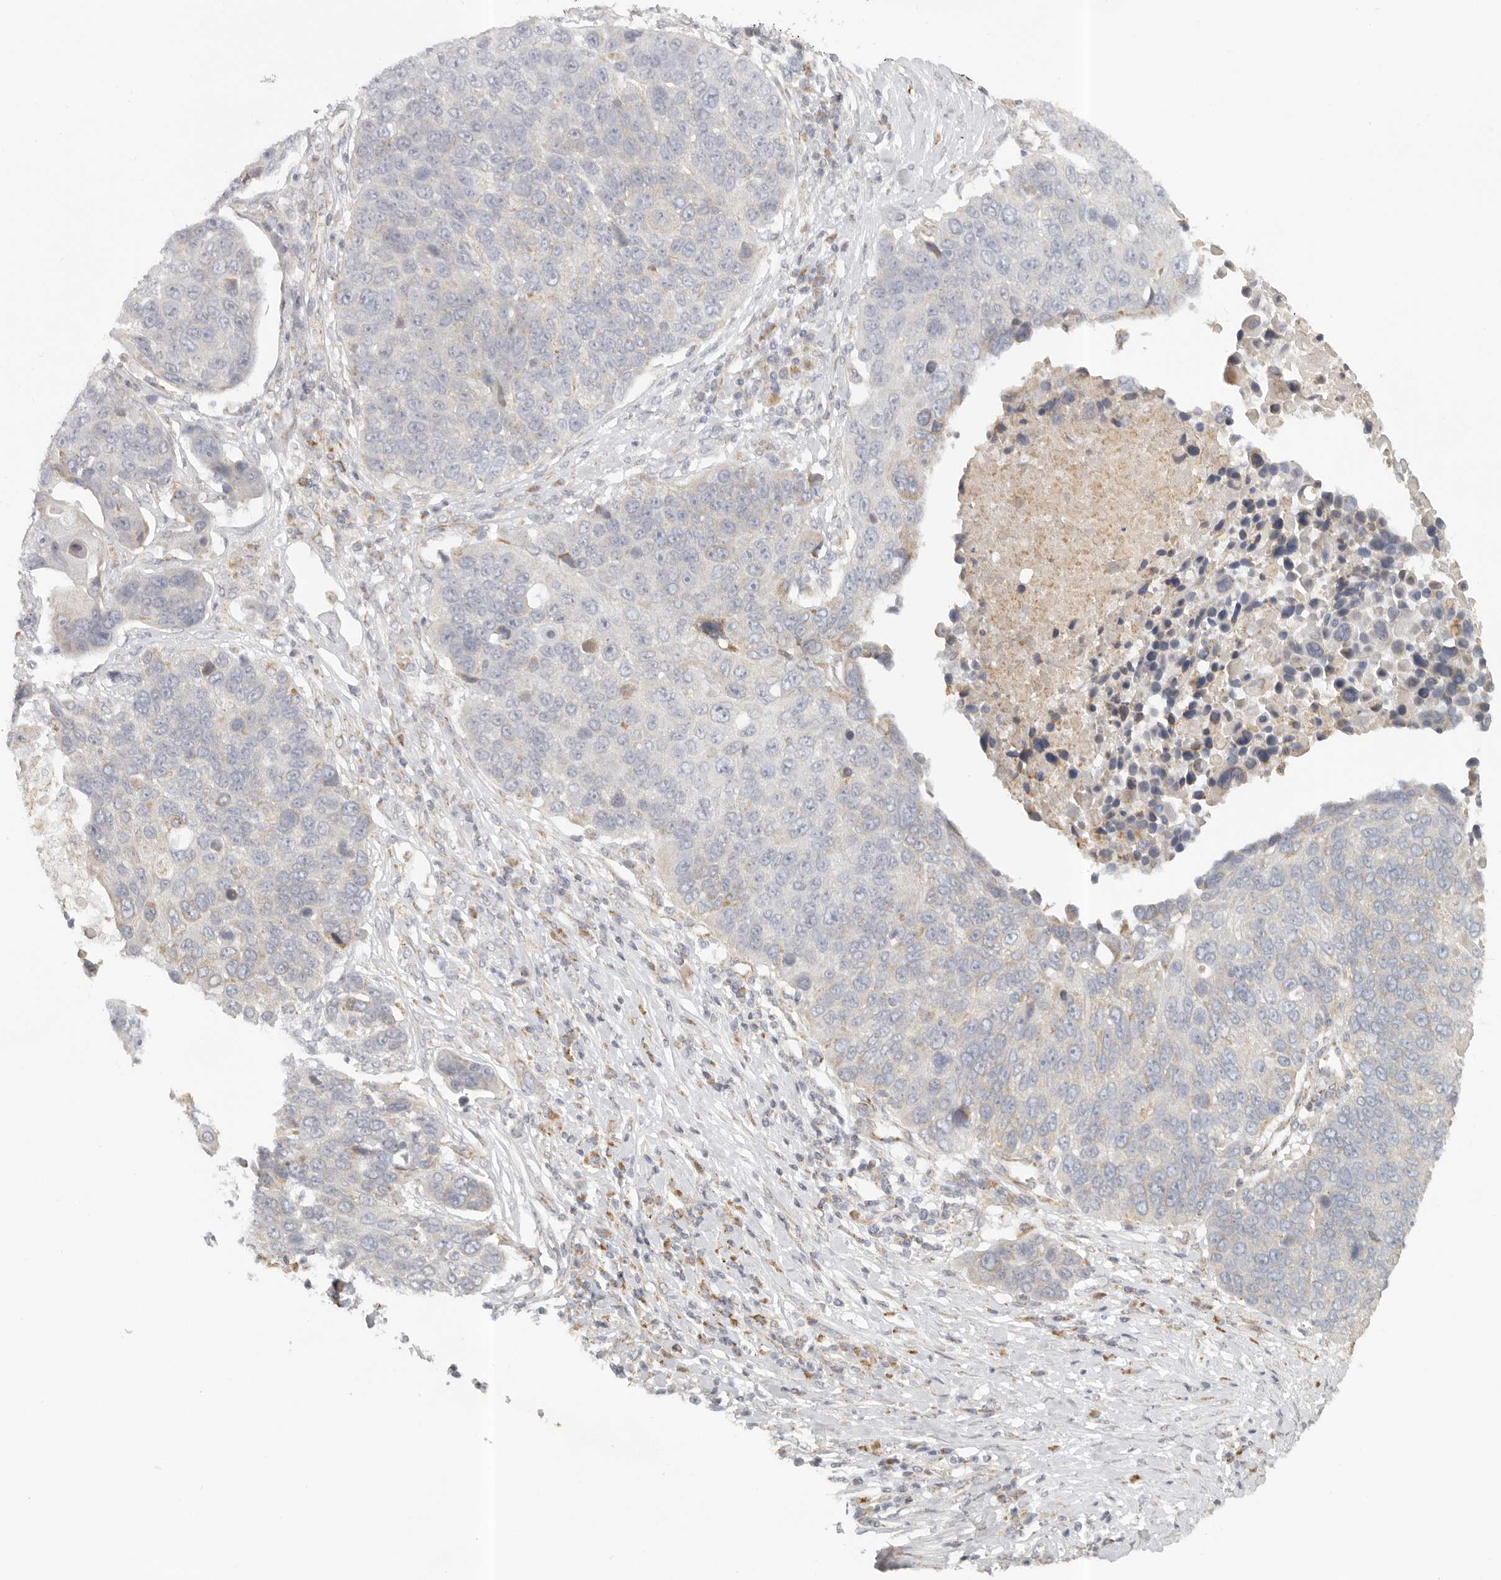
{"staining": {"intensity": "negative", "quantity": "none", "location": "none"}, "tissue": "lung cancer", "cell_type": "Tumor cells", "image_type": "cancer", "snomed": [{"axis": "morphology", "description": "Squamous cell carcinoma, NOS"}, {"axis": "topography", "description": "Lung"}], "caption": "The image shows no staining of tumor cells in lung cancer.", "gene": "KDF1", "patient": {"sex": "male", "age": 66}}